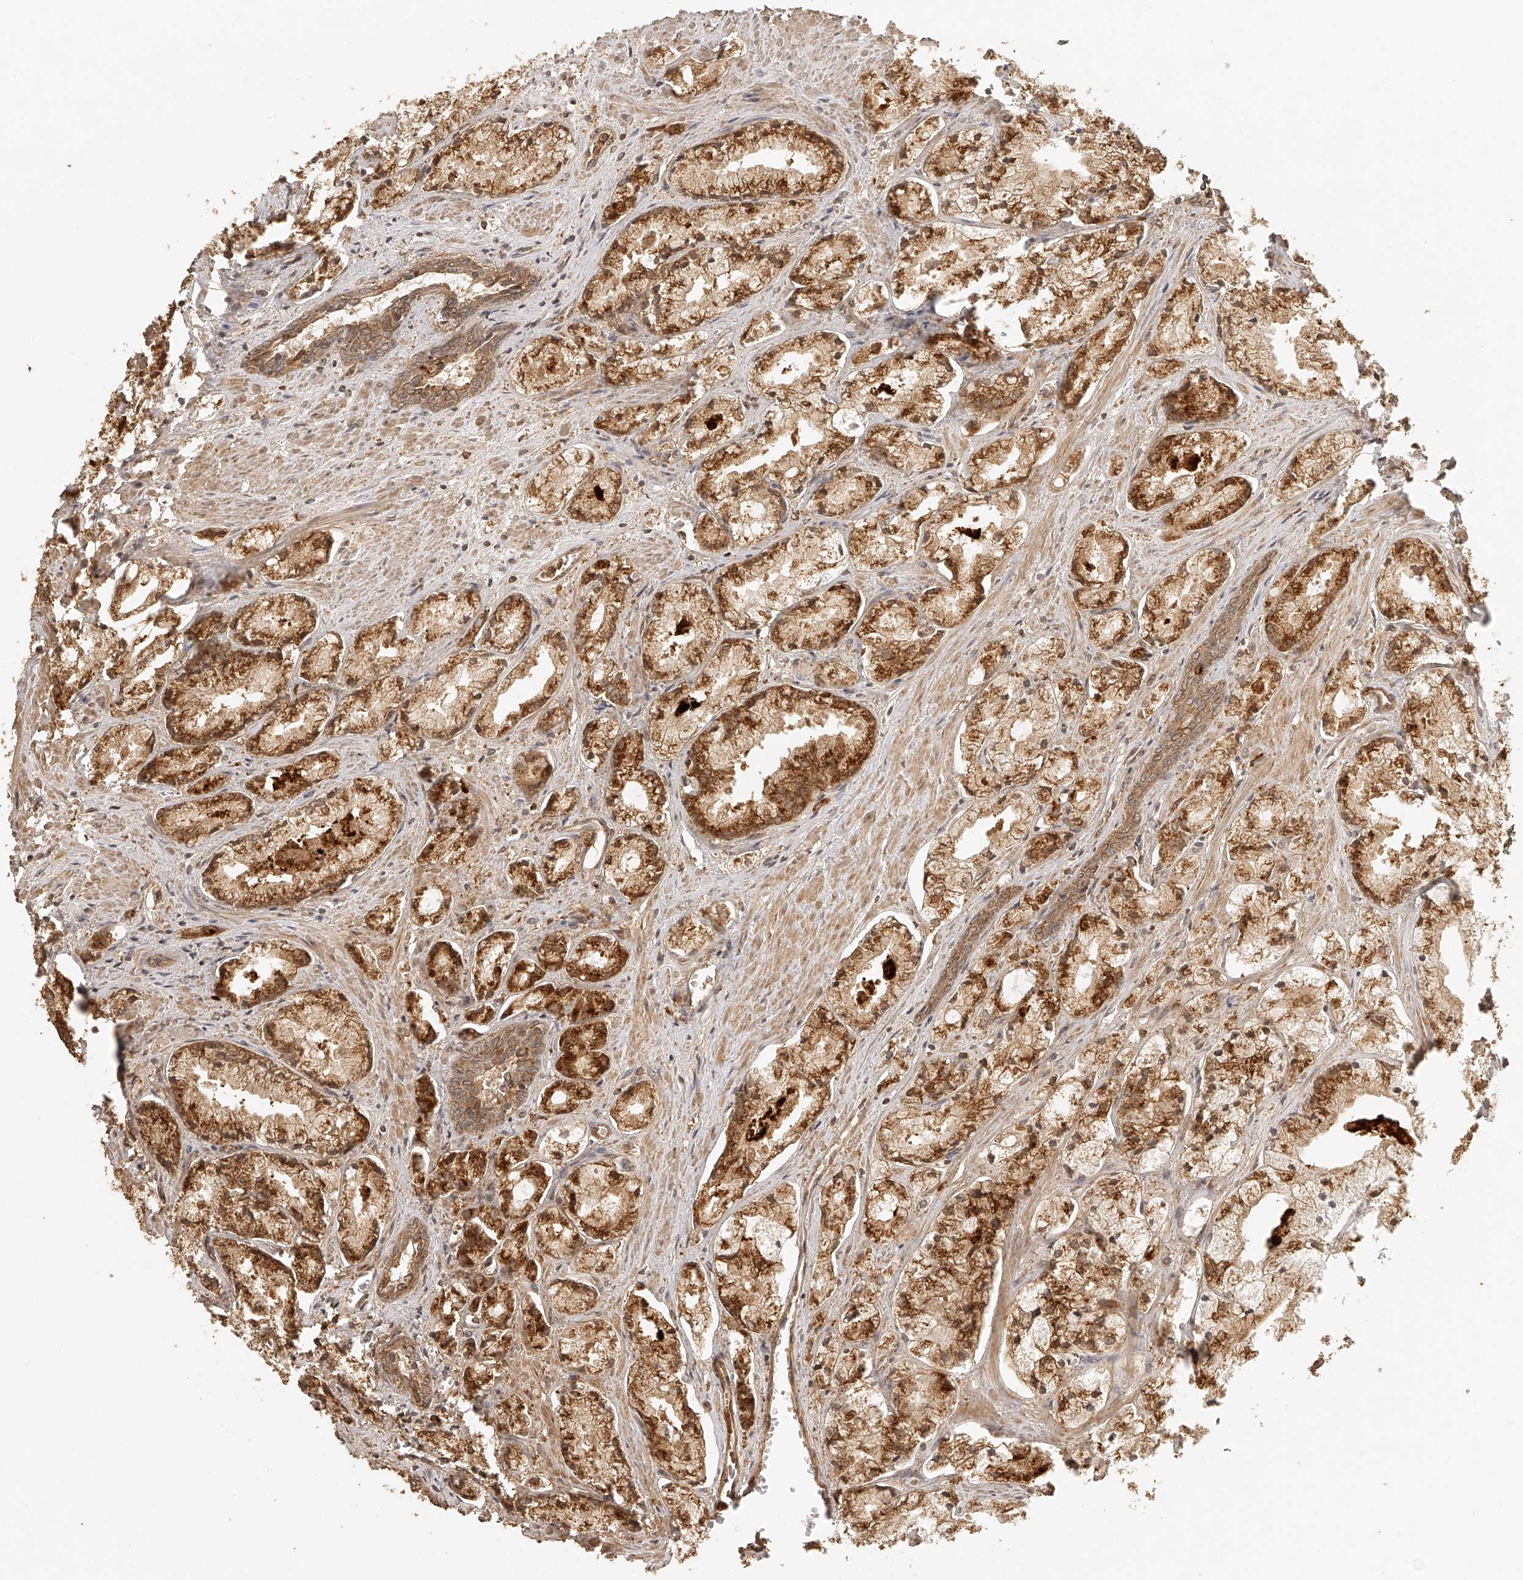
{"staining": {"intensity": "moderate", "quantity": ">75%", "location": "cytoplasmic/membranous"}, "tissue": "prostate cancer", "cell_type": "Tumor cells", "image_type": "cancer", "snomed": [{"axis": "morphology", "description": "Adenocarcinoma, High grade"}, {"axis": "topography", "description": "Prostate"}], "caption": "High-grade adenocarcinoma (prostate) stained for a protein (brown) reveals moderate cytoplasmic/membranous positive staining in about >75% of tumor cells.", "gene": "BCL2L11", "patient": {"sex": "male", "age": 50}}